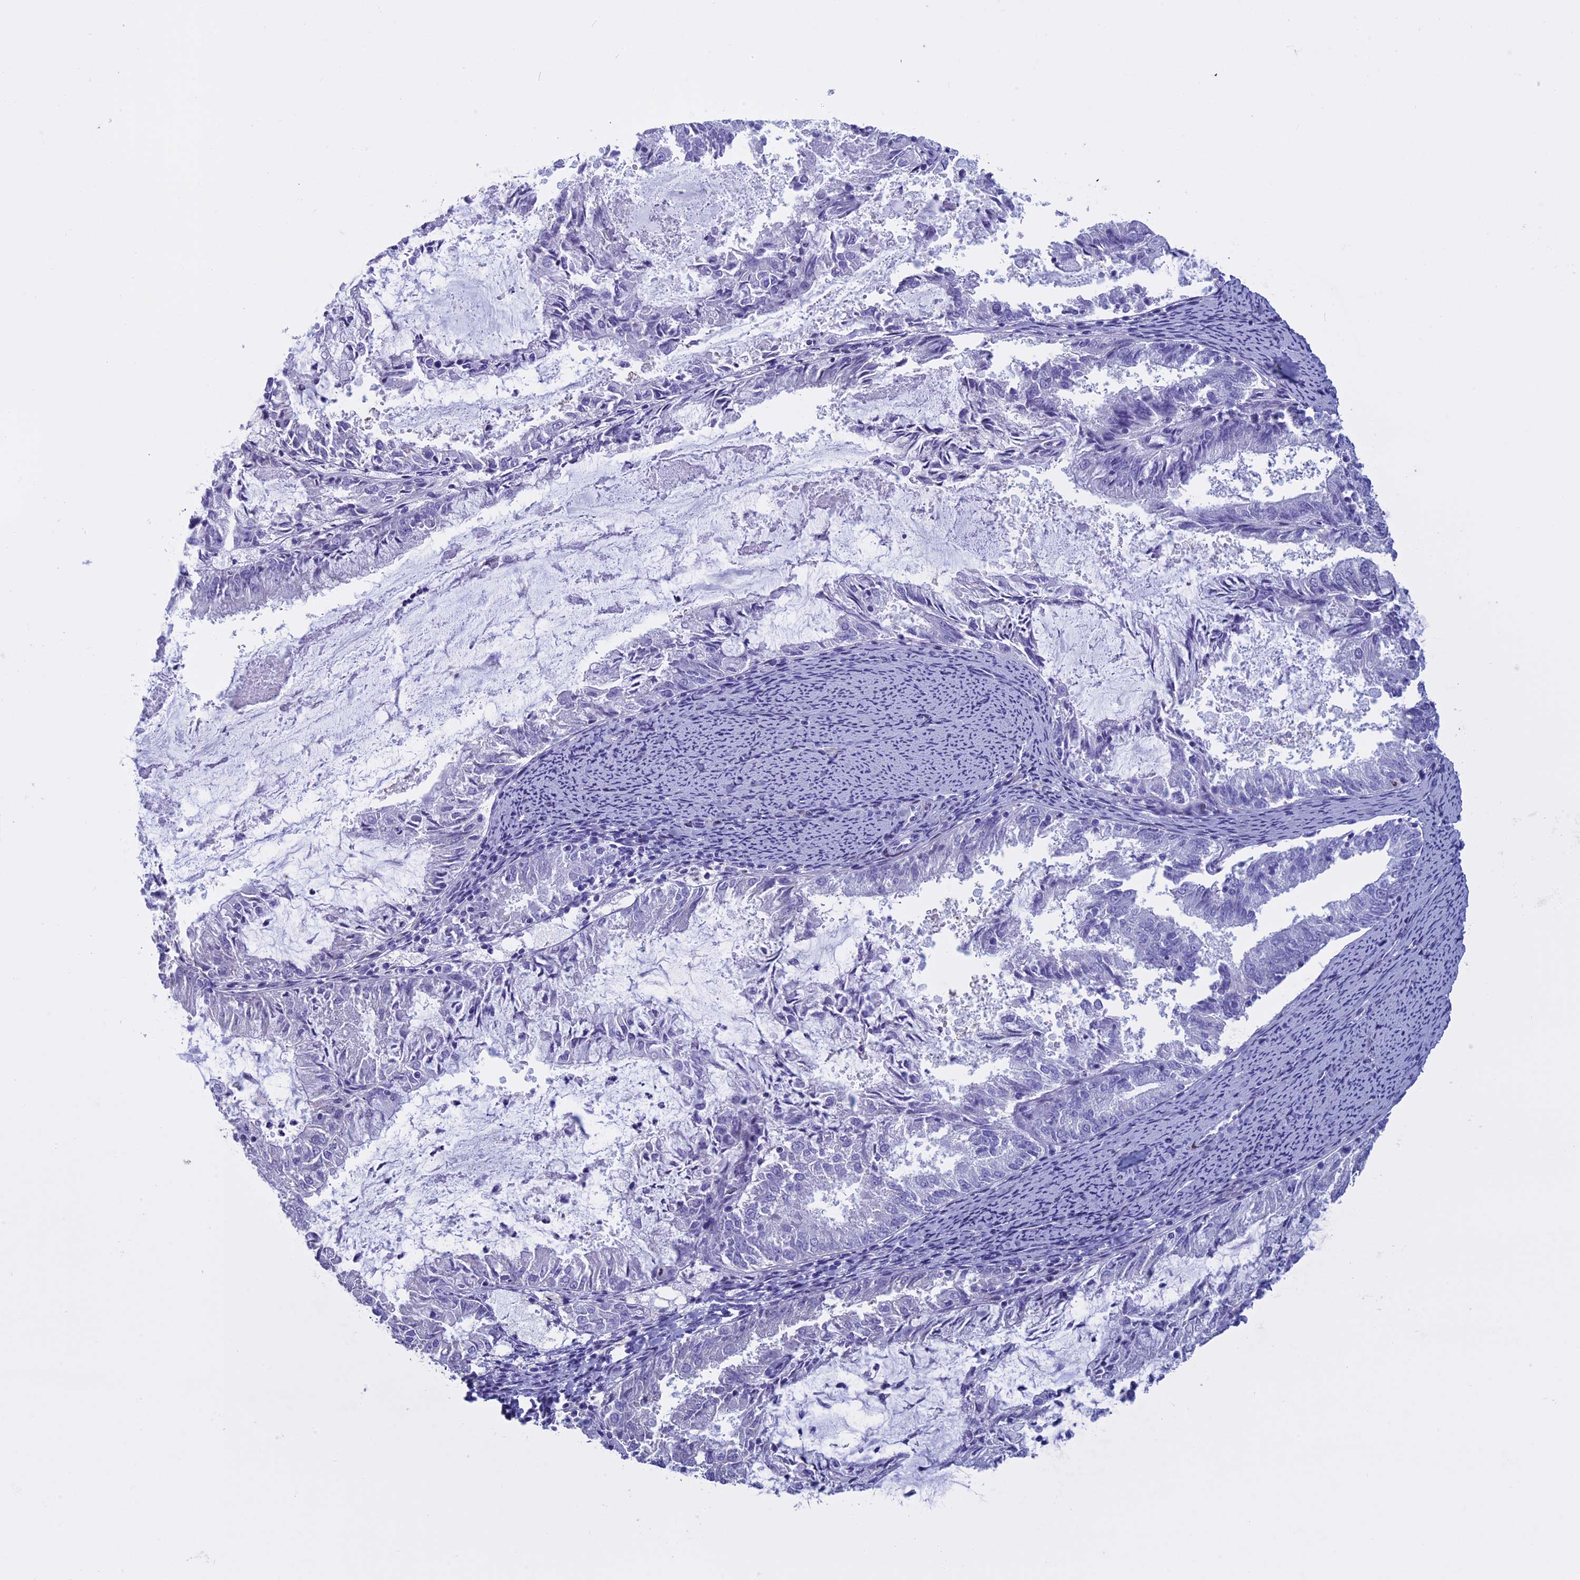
{"staining": {"intensity": "negative", "quantity": "none", "location": "none"}, "tissue": "endometrial cancer", "cell_type": "Tumor cells", "image_type": "cancer", "snomed": [{"axis": "morphology", "description": "Adenocarcinoma, NOS"}, {"axis": "topography", "description": "Endometrium"}], "caption": "The histopathology image displays no staining of tumor cells in endometrial adenocarcinoma.", "gene": "KCTD21", "patient": {"sex": "female", "age": 57}}